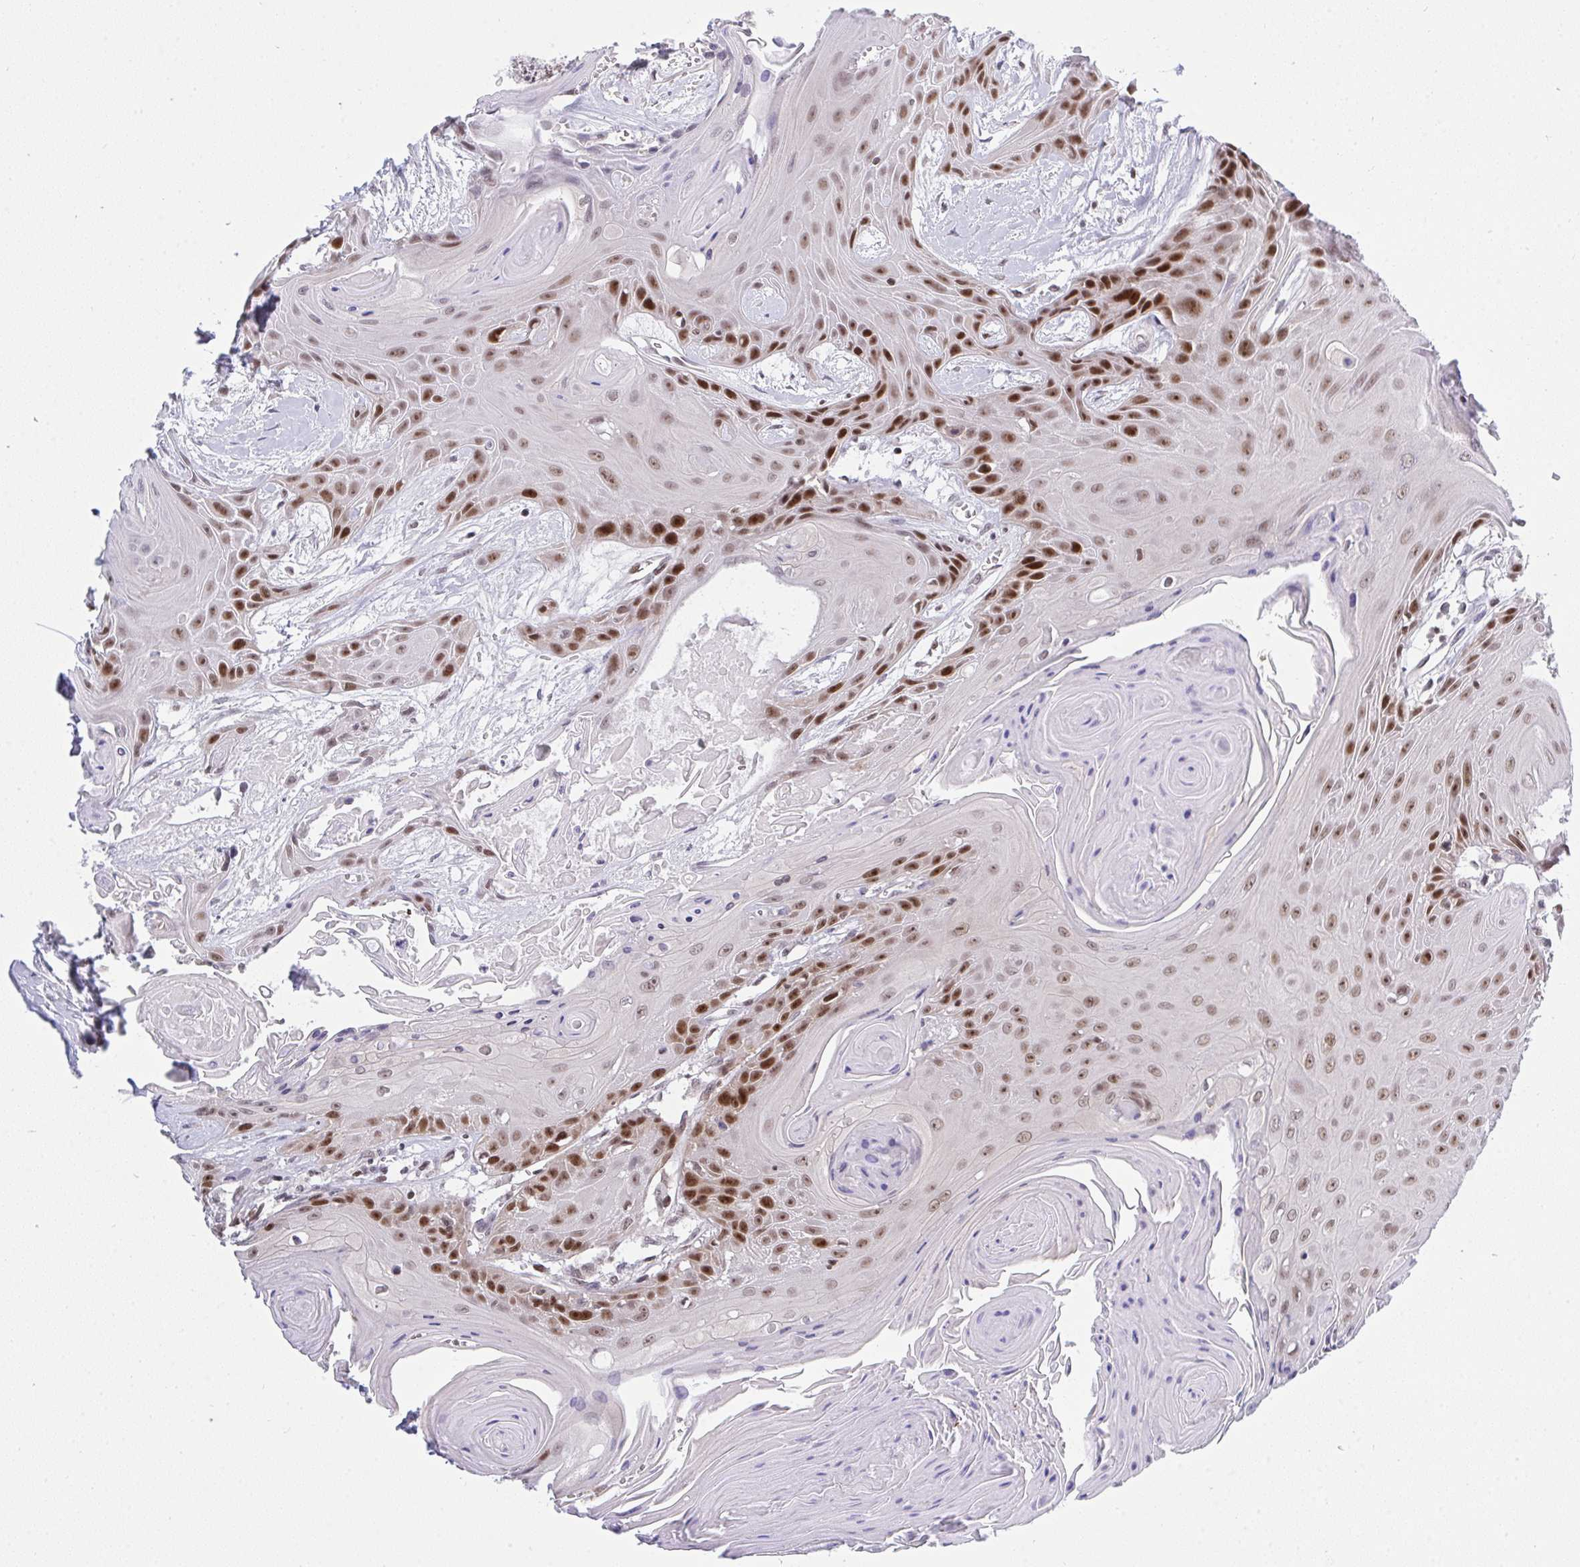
{"staining": {"intensity": "strong", "quantity": "<25%", "location": "nuclear"}, "tissue": "head and neck cancer", "cell_type": "Tumor cells", "image_type": "cancer", "snomed": [{"axis": "morphology", "description": "Squamous cell carcinoma, NOS"}, {"axis": "topography", "description": "Head-Neck"}], "caption": "A micrograph of human head and neck cancer stained for a protein exhibits strong nuclear brown staining in tumor cells. (IHC, brightfield microscopy, high magnification).", "gene": "RFC4", "patient": {"sex": "female", "age": 73}}